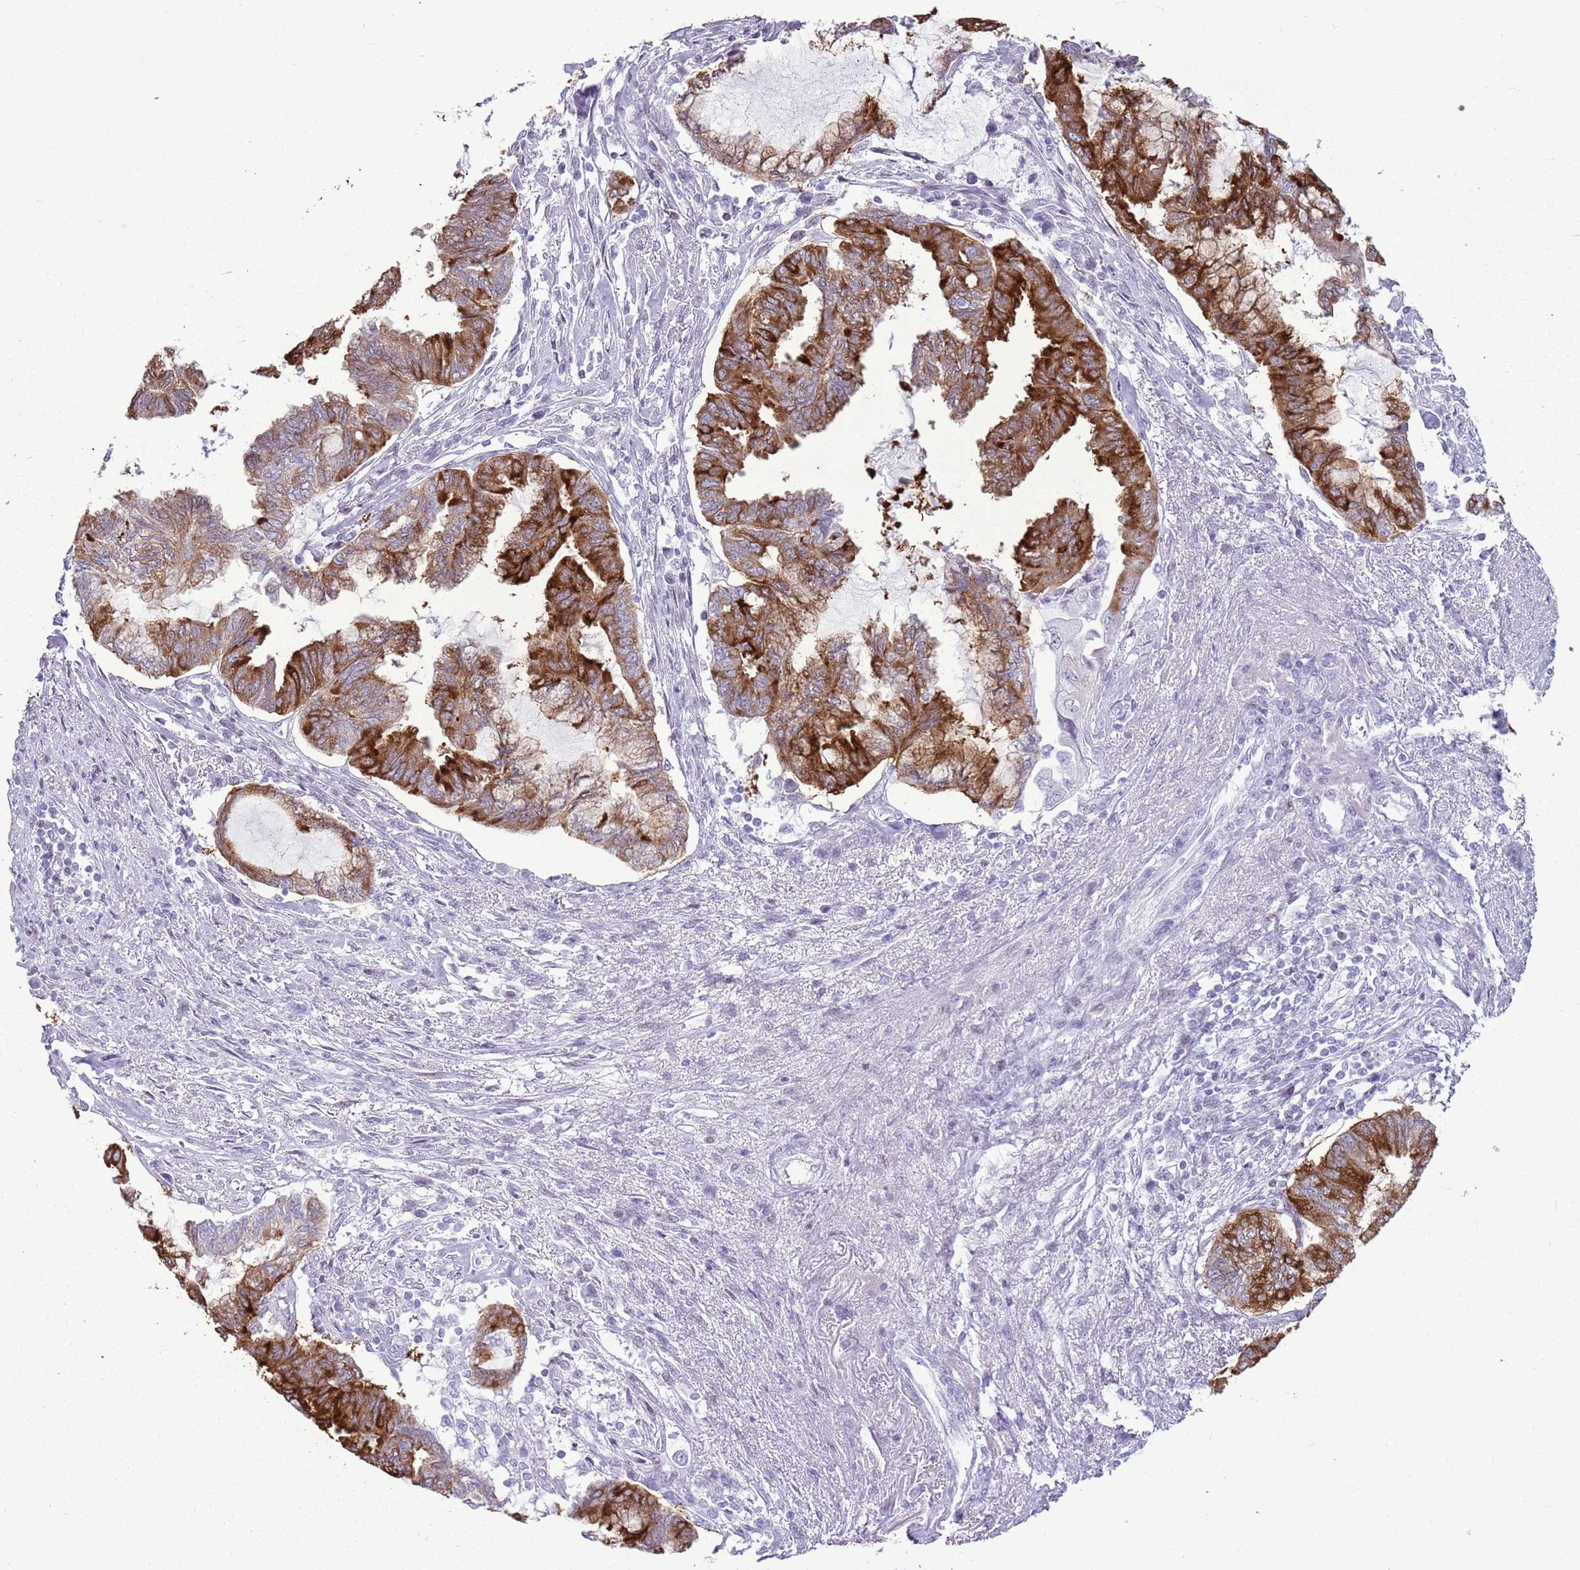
{"staining": {"intensity": "strong", "quantity": ">75%", "location": "cytoplasmic/membranous"}, "tissue": "endometrial cancer", "cell_type": "Tumor cells", "image_type": "cancer", "snomed": [{"axis": "morphology", "description": "Adenocarcinoma, NOS"}, {"axis": "topography", "description": "Endometrium"}], "caption": "This photomicrograph reveals endometrial cancer stained with IHC to label a protein in brown. The cytoplasmic/membranous of tumor cells show strong positivity for the protein. Nuclei are counter-stained blue.", "gene": "ASIP", "patient": {"sex": "female", "age": 86}}